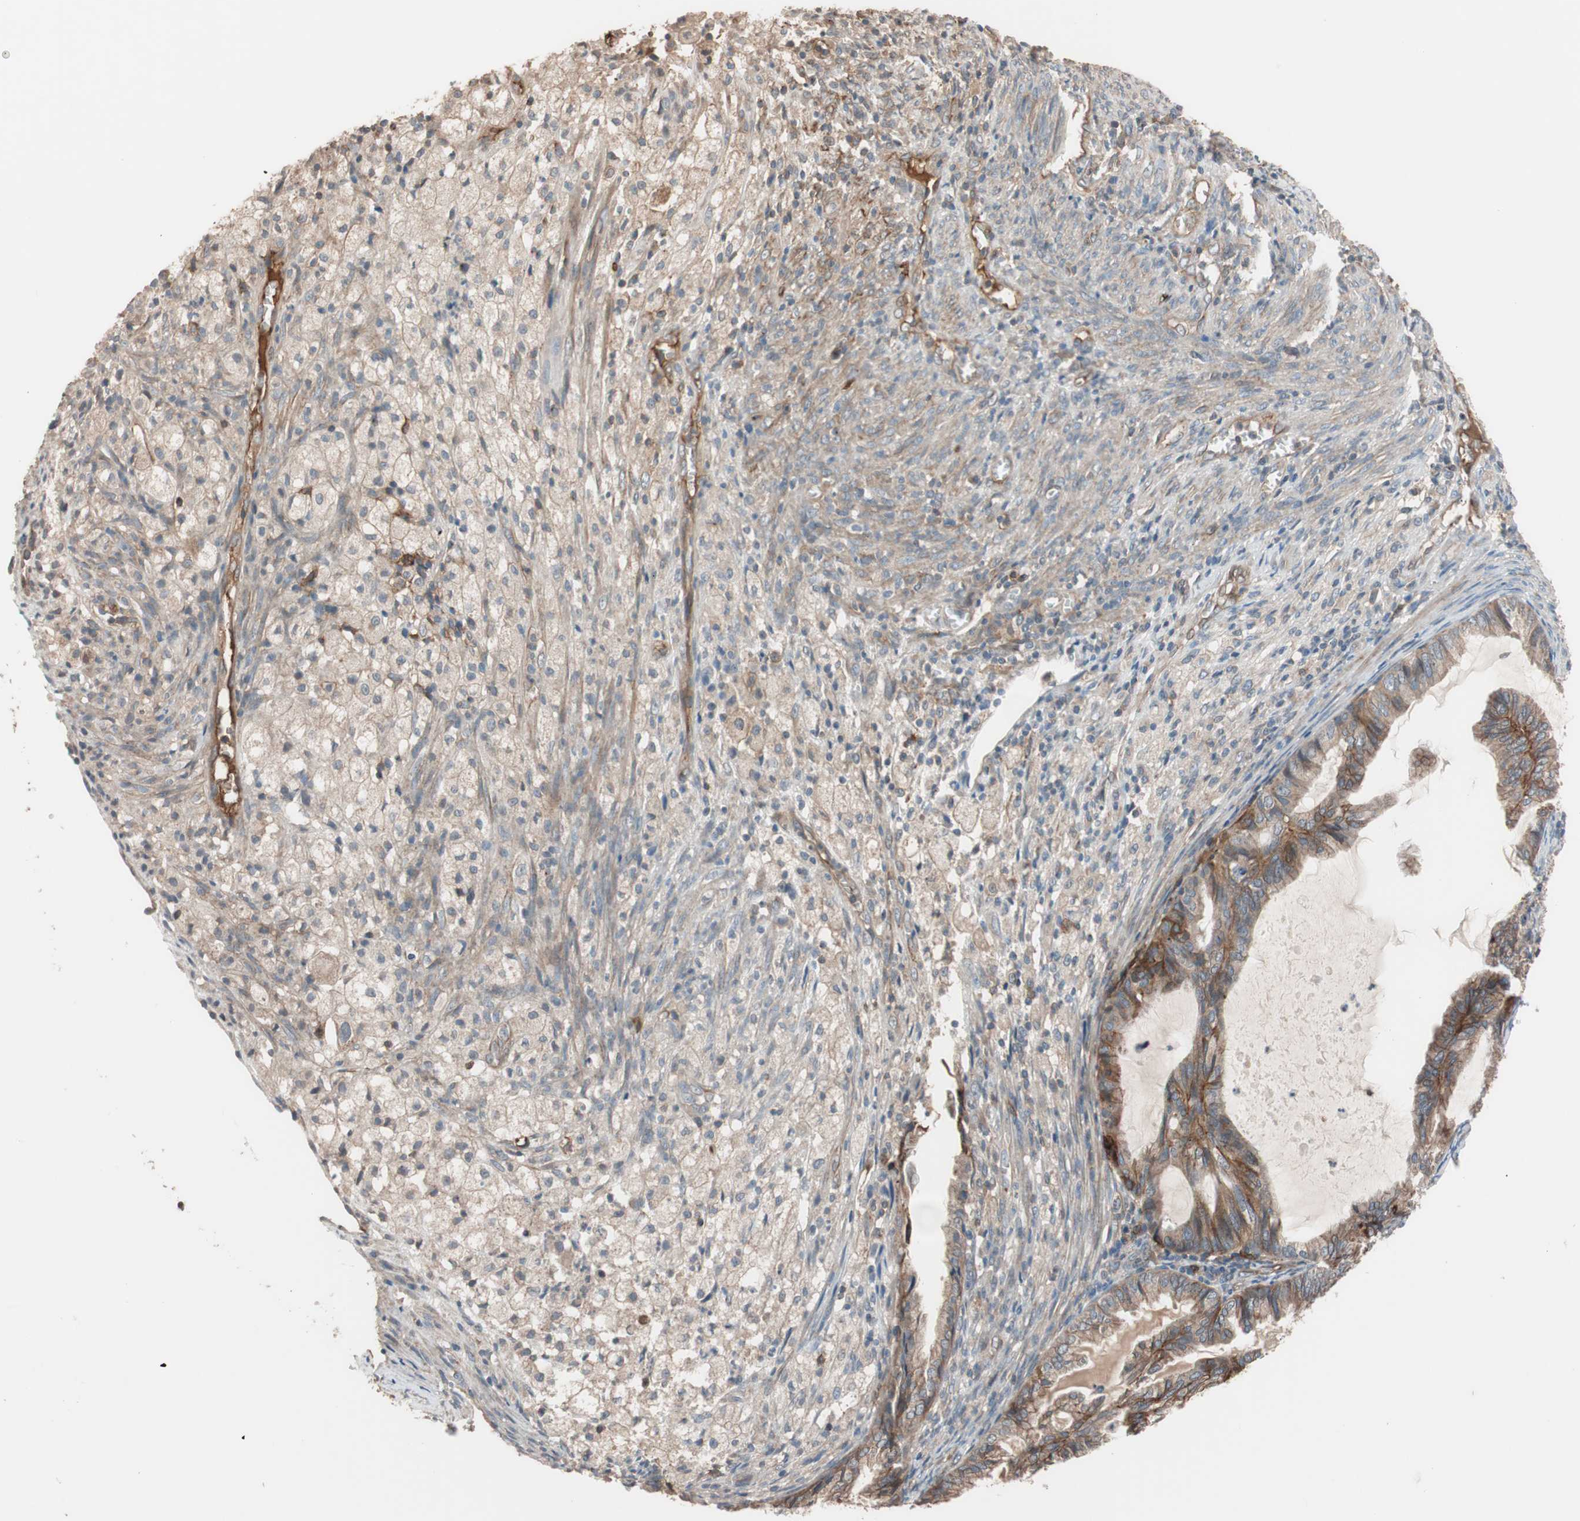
{"staining": {"intensity": "strong", "quantity": ">75%", "location": "cytoplasmic/membranous"}, "tissue": "cervical cancer", "cell_type": "Tumor cells", "image_type": "cancer", "snomed": [{"axis": "morphology", "description": "Normal tissue, NOS"}, {"axis": "morphology", "description": "Adenocarcinoma, NOS"}, {"axis": "topography", "description": "Cervix"}, {"axis": "topography", "description": "Endometrium"}], "caption": "An immunohistochemistry image of neoplastic tissue is shown. Protein staining in brown shows strong cytoplasmic/membranous positivity in cervical cancer within tumor cells.", "gene": "SDC4", "patient": {"sex": "female", "age": 86}}